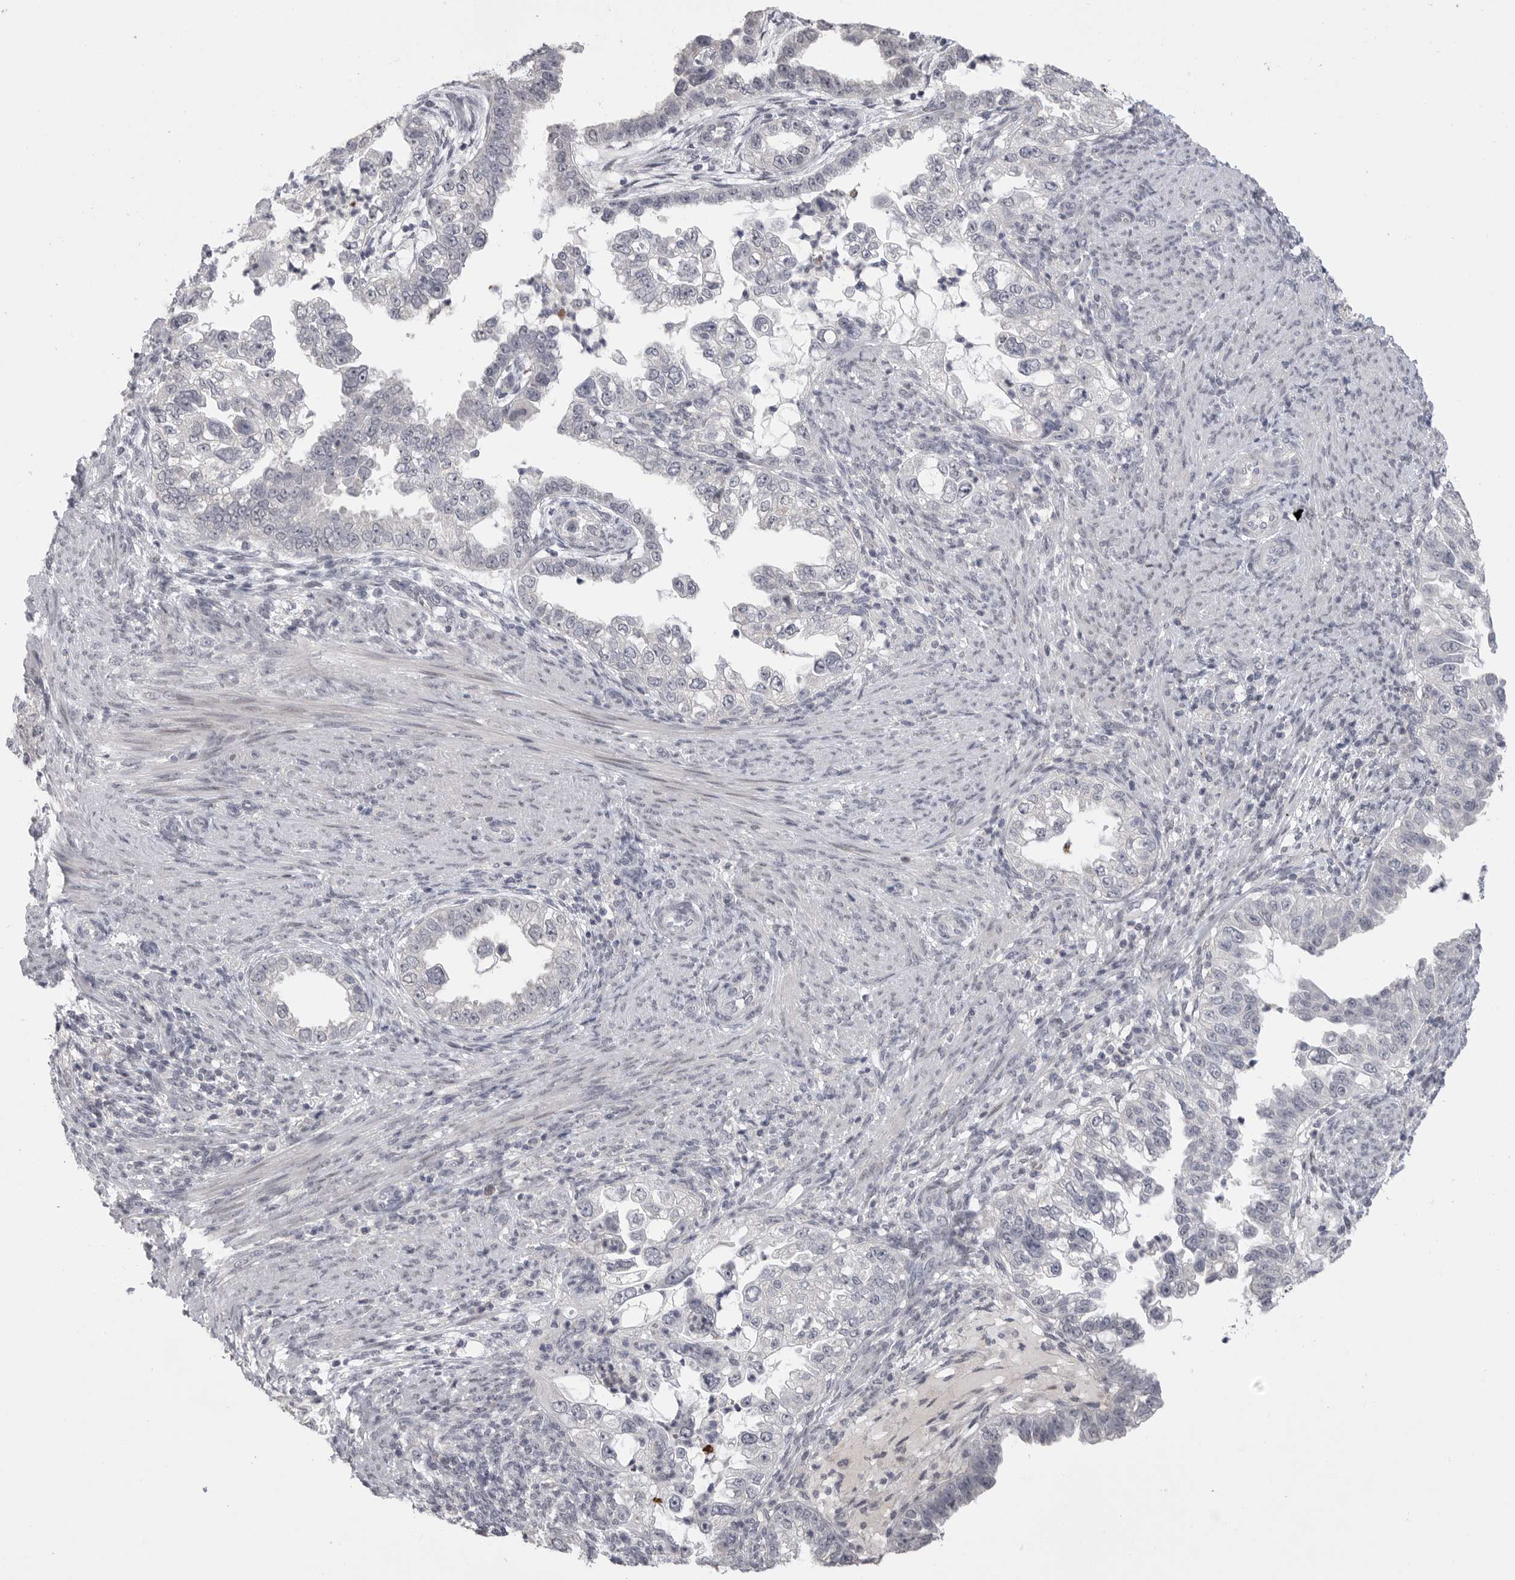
{"staining": {"intensity": "negative", "quantity": "none", "location": "none"}, "tissue": "endometrial cancer", "cell_type": "Tumor cells", "image_type": "cancer", "snomed": [{"axis": "morphology", "description": "Adenocarcinoma, NOS"}, {"axis": "topography", "description": "Endometrium"}], "caption": "The micrograph reveals no staining of tumor cells in adenocarcinoma (endometrial).", "gene": "FBXO43", "patient": {"sex": "female", "age": 85}}